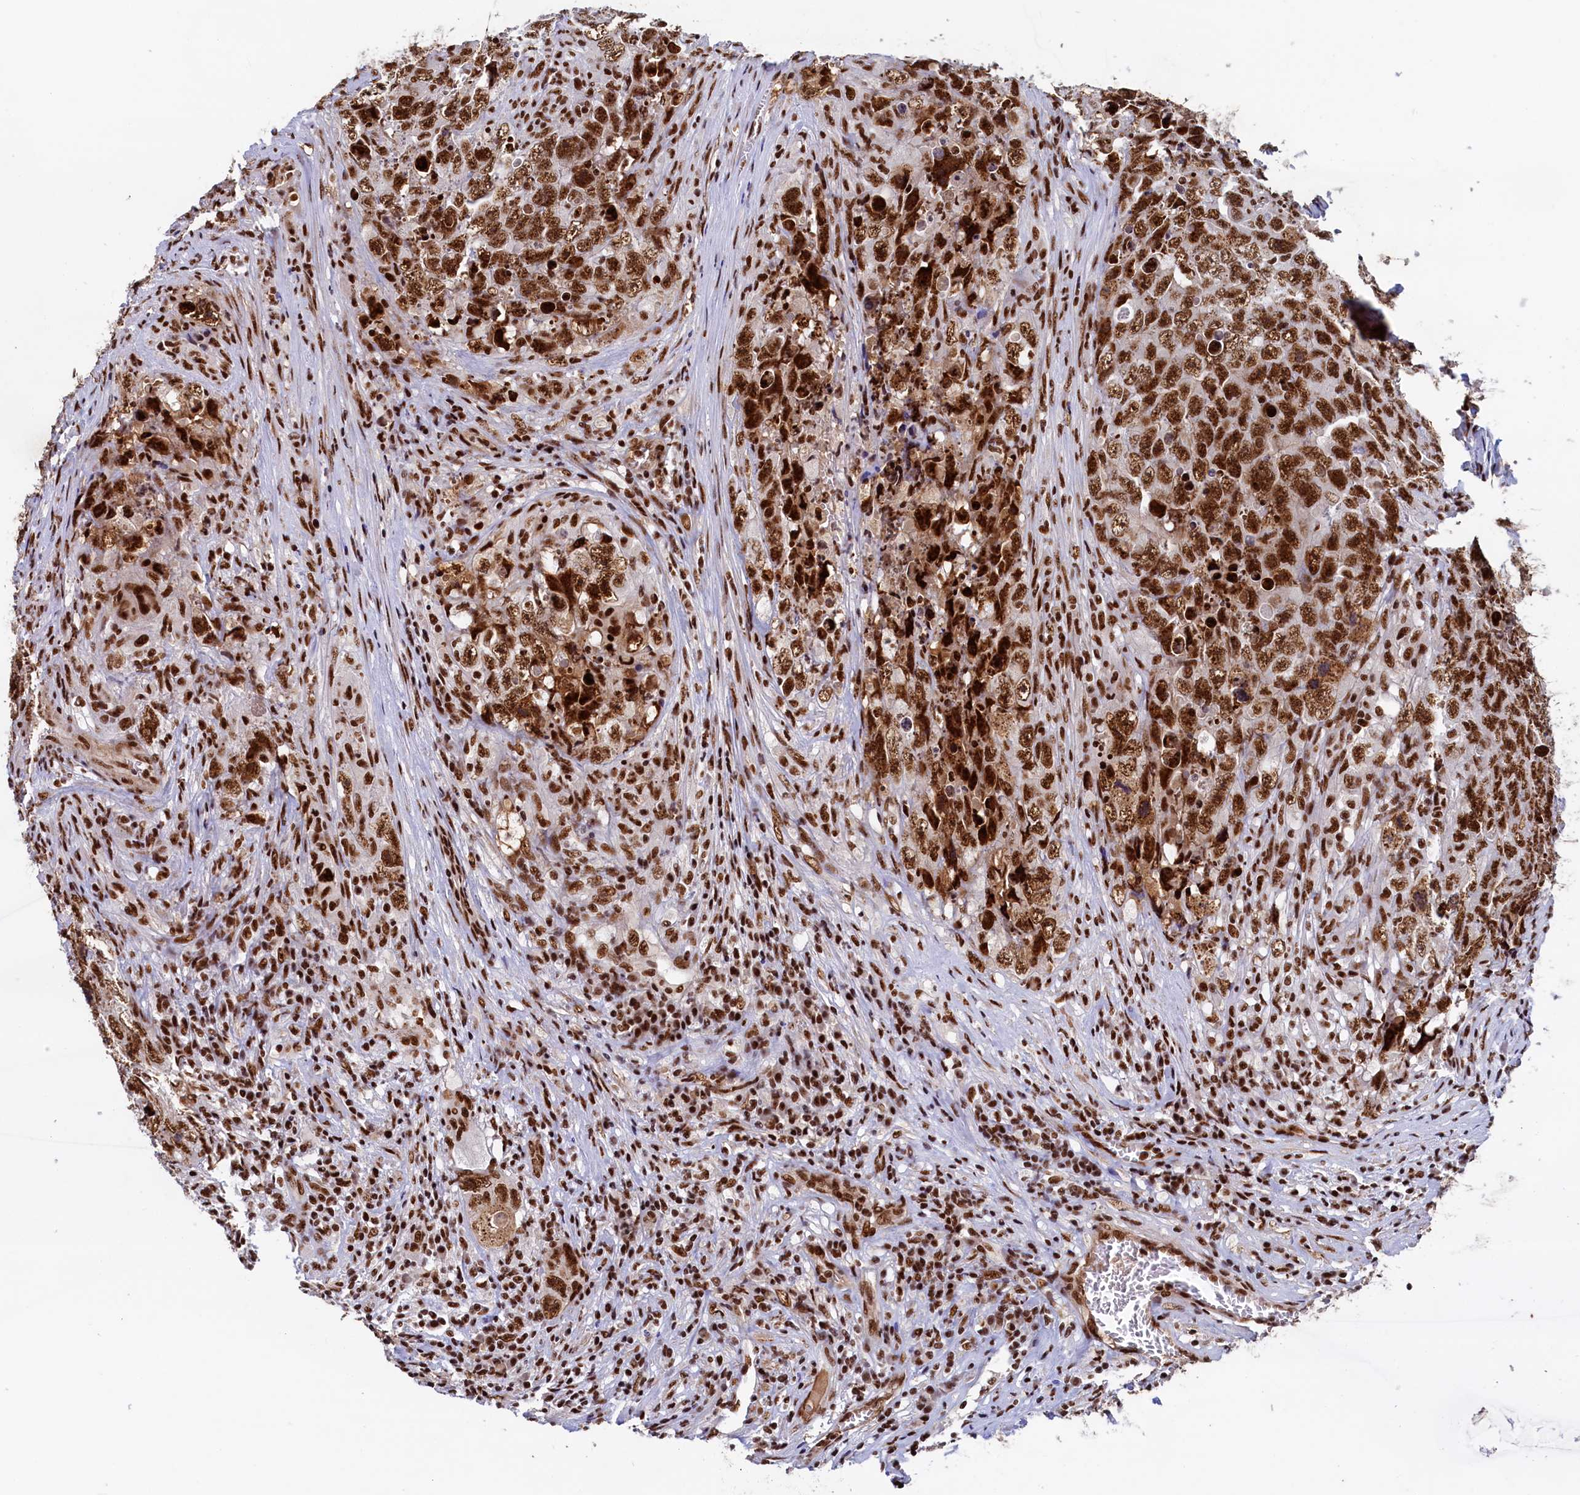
{"staining": {"intensity": "strong", "quantity": ">75%", "location": "cytoplasmic/membranous,nuclear"}, "tissue": "testis cancer", "cell_type": "Tumor cells", "image_type": "cancer", "snomed": [{"axis": "morphology", "description": "Seminoma, NOS"}, {"axis": "morphology", "description": "Carcinoma, Embryonal, NOS"}, {"axis": "topography", "description": "Testis"}], "caption": "This micrograph shows embryonal carcinoma (testis) stained with immunohistochemistry to label a protein in brown. The cytoplasmic/membranous and nuclear of tumor cells show strong positivity for the protein. Nuclei are counter-stained blue.", "gene": "ZC3H18", "patient": {"sex": "male", "age": 43}}